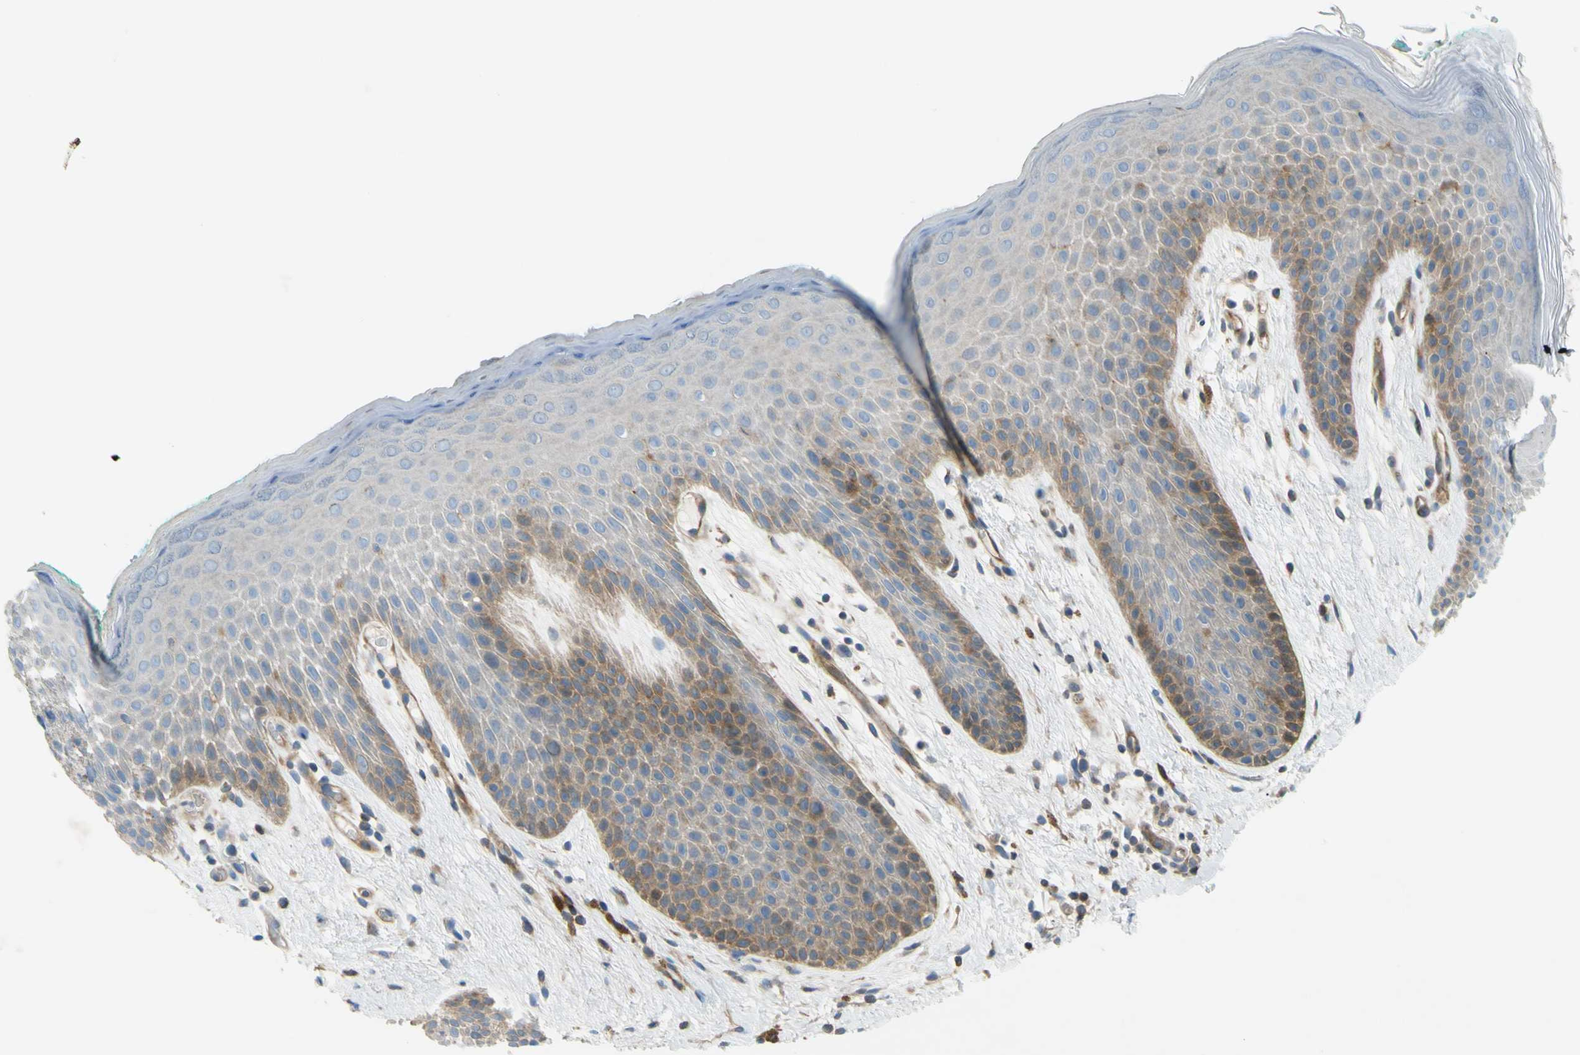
{"staining": {"intensity": "moderate", "quantity": "25%-75%", "location": "cytoplasmic/membranous"}, "tissue": "skin", "cell_type": "Epidermal cells", "image_type": "normal", "snomed": [{"axis": "morphology", "description": "Normal tissue, NOS"}, {"axis": "topography", "description": "Anal"}], "caption": "Protein expression by immunohistochemistry displays moderate cytoplasmic/membranous positivity in about 25%-75% of epidermal cells in benign skin.", "gene": "PAK2", "patient": {"sex": "male", "age": 74}}